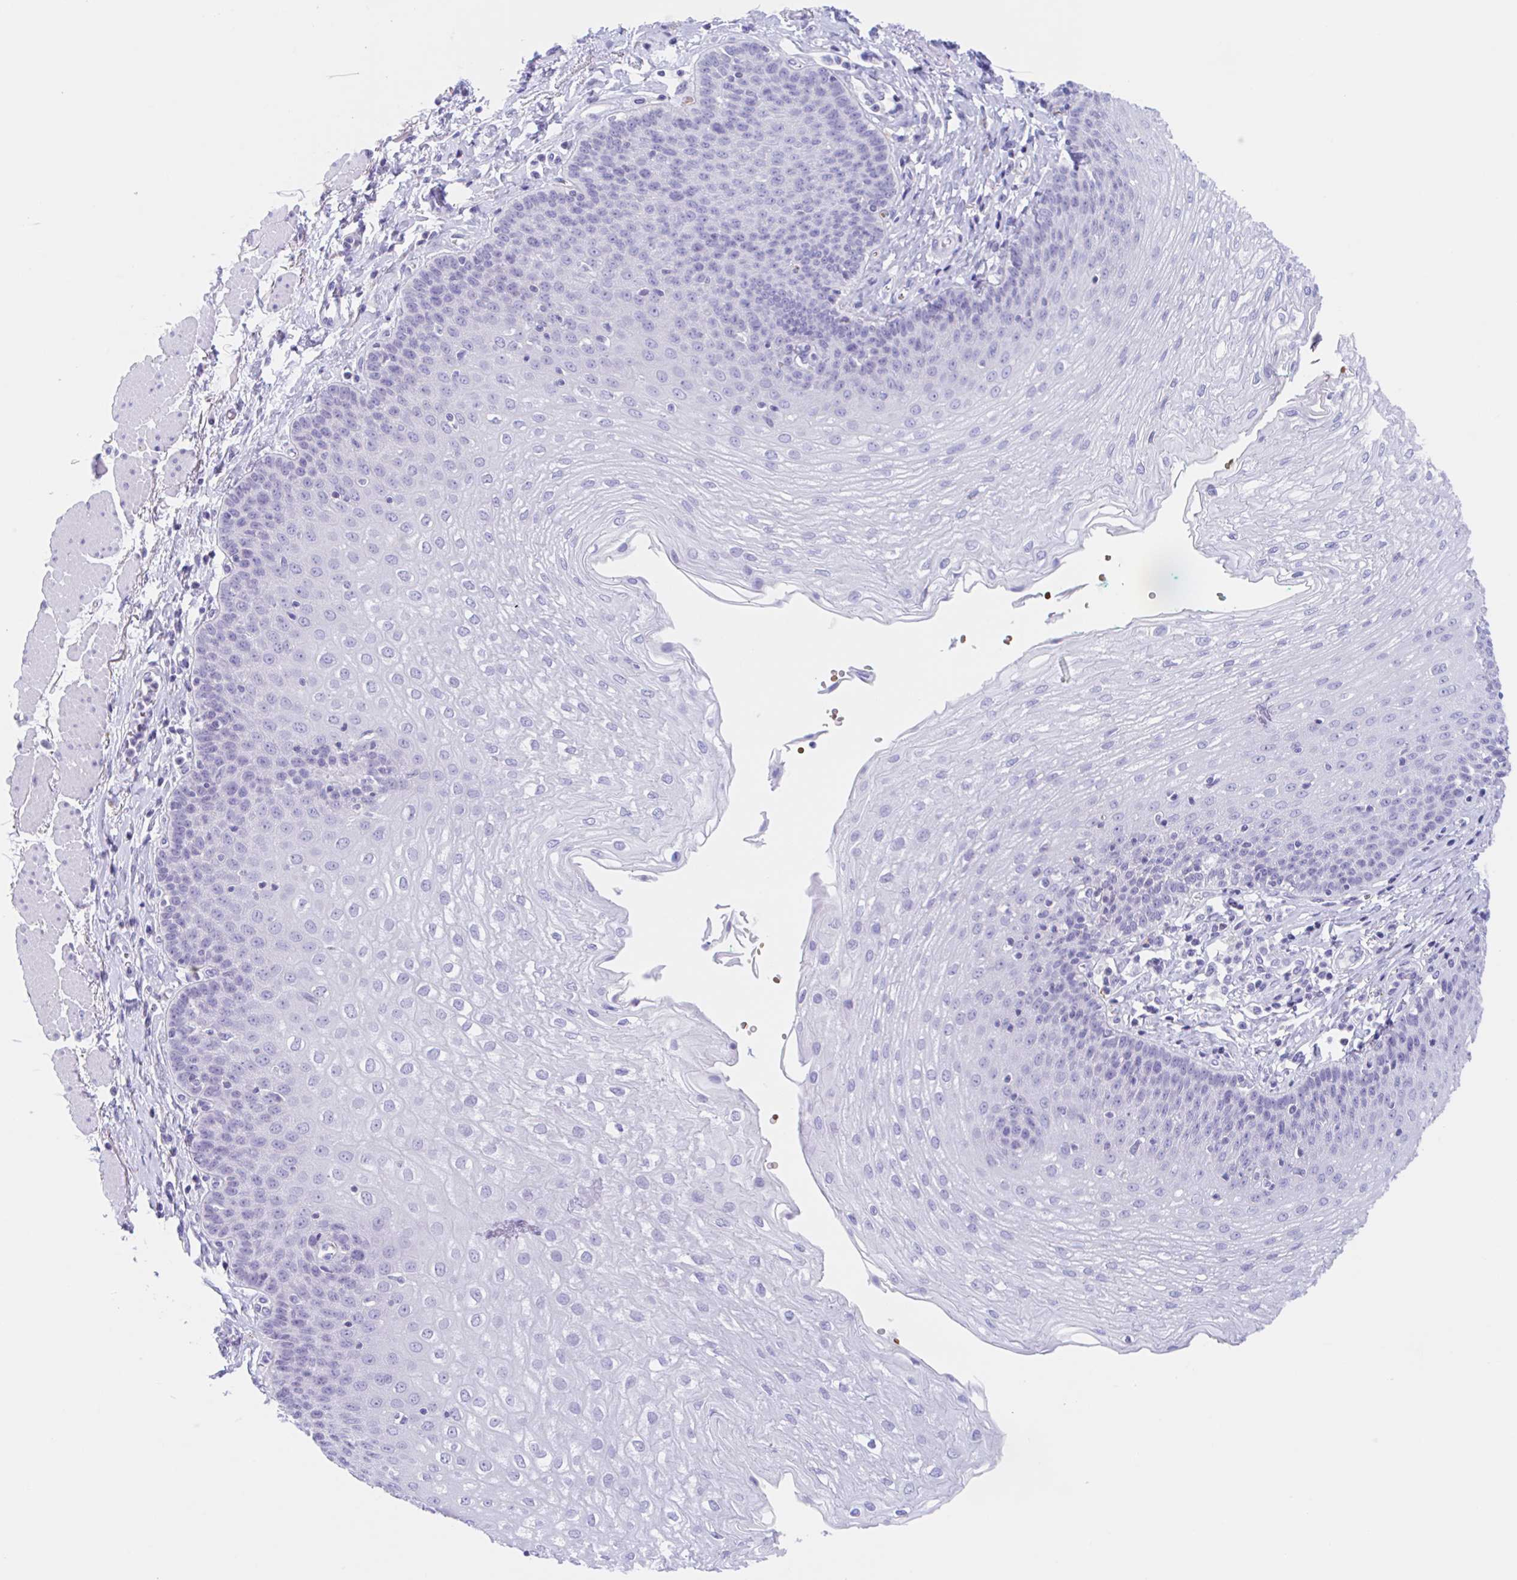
{"staining": {"intensity": "negative", "quantity": "none", "location": "none"}, "tissue": "esophagus", "cell_type": "Squamous epithelial cells", "image_type": "normal", "snomed": [{"axis": "morphology", "description": "Normal tissue, NOS"}, {"axis": "topography", "description": "Esophagus"}], "caption": "Immunohistochemical staining of normal human esophagus reveals no significant positivity in squamous epithelial cells. (DAB immunohistochemistry (IHC), high magnification).", "gene": "ANKRD9", "patient": {"sex": "female", "age": 81}}